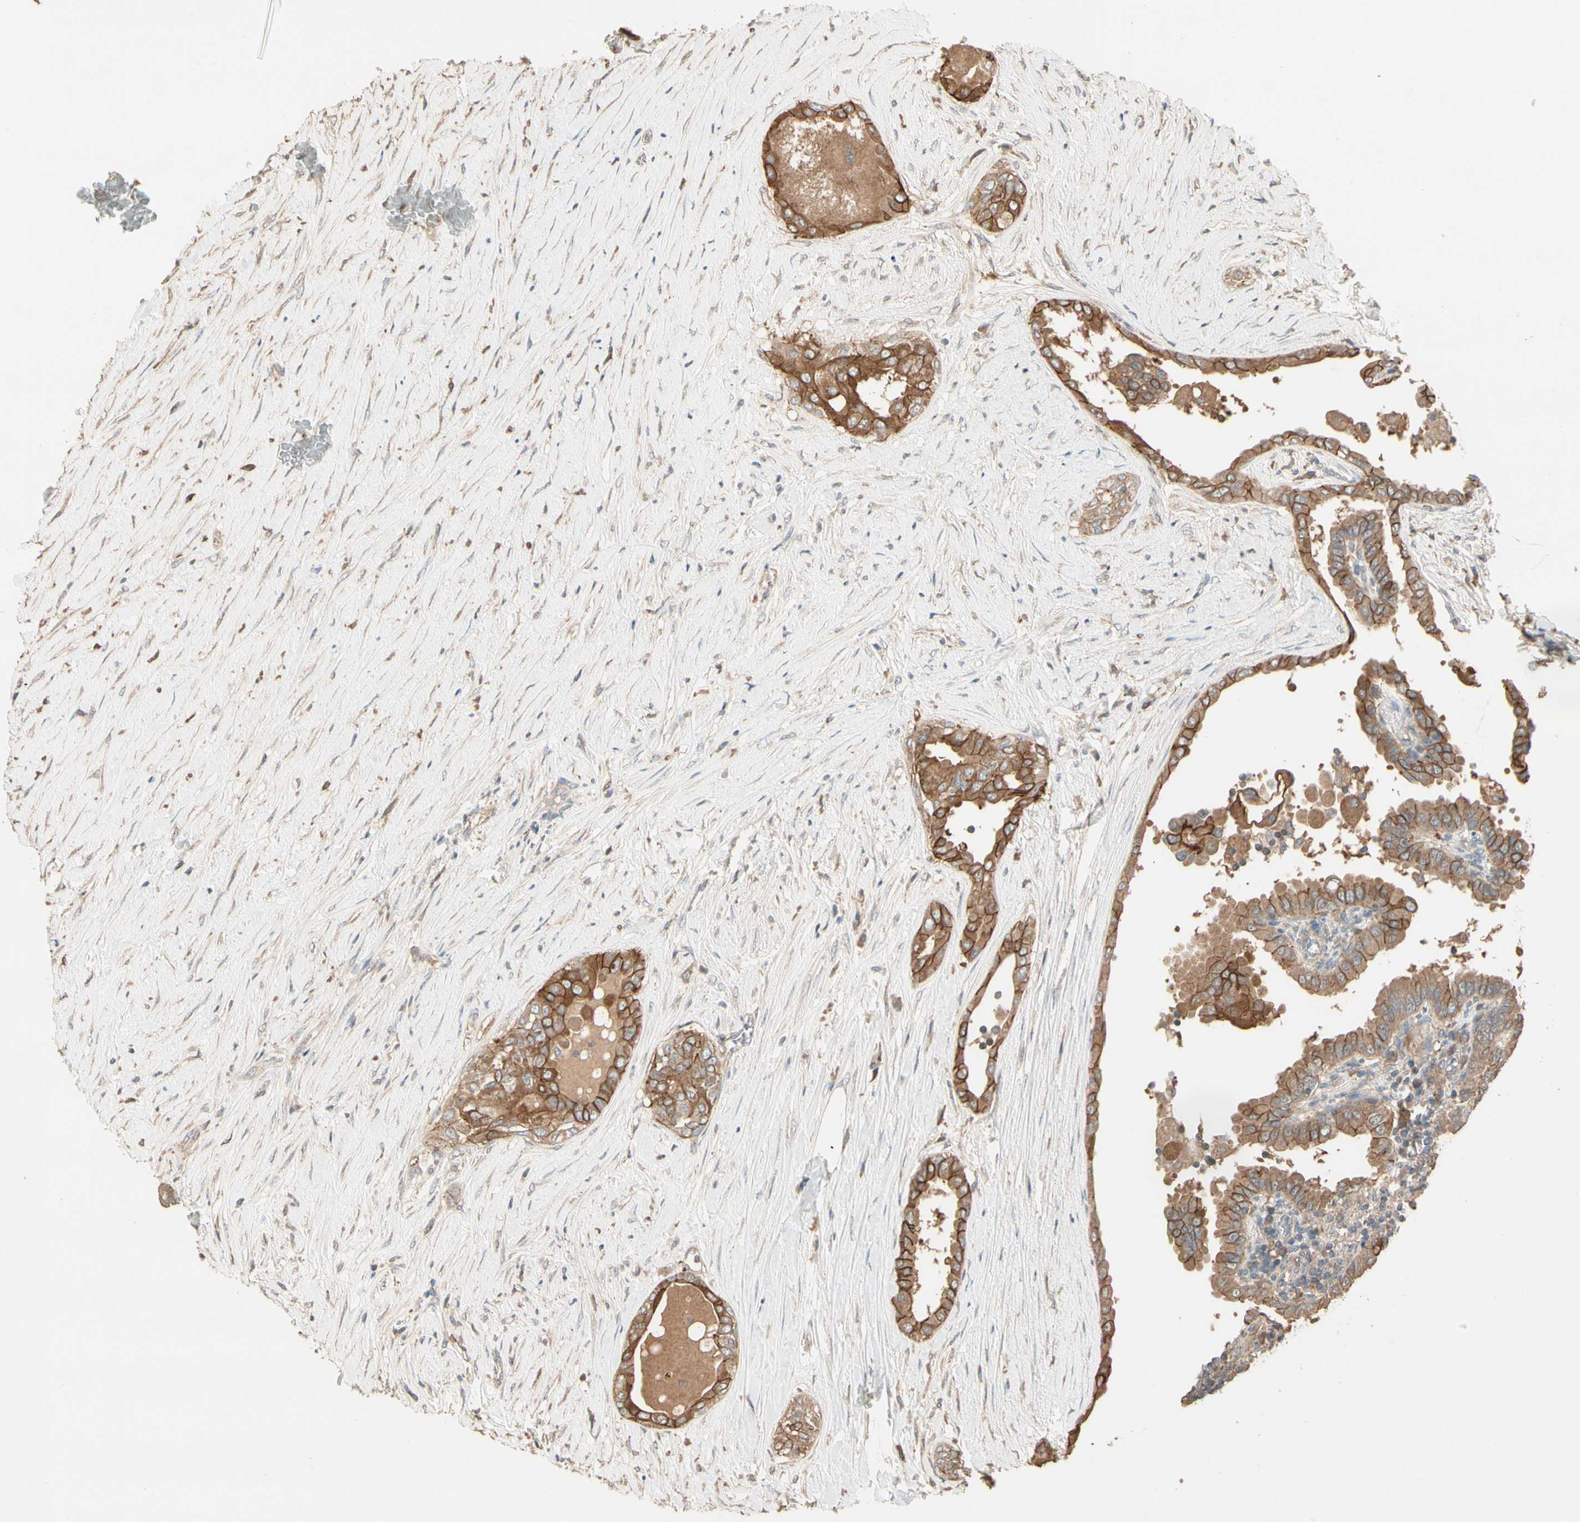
{"staining": {"intensity": "moderate", "quantity": ">75%", "location": "cytoplasmic/membranous"}, "tissue": "thyroid cancer", "cell_type": "Tumor cells", "image_type": "cancer", "snomed": [{"axis": "morphology", "description": "Papillary adenocarcinoma, NOS"}, {"axis": "topography", "description": "Thyroid gland"}], "caption": "A high-resolution histopathology image shows immunohistochemistry (IHC) staining of papillary adenocarcinoma (thyroid), which demonstrates moderate cytoplasmic/membranous expression in approximately >75% of tumor cells.", "gene": "CDH6", "patient": {"sex": "male", "age": 33}}